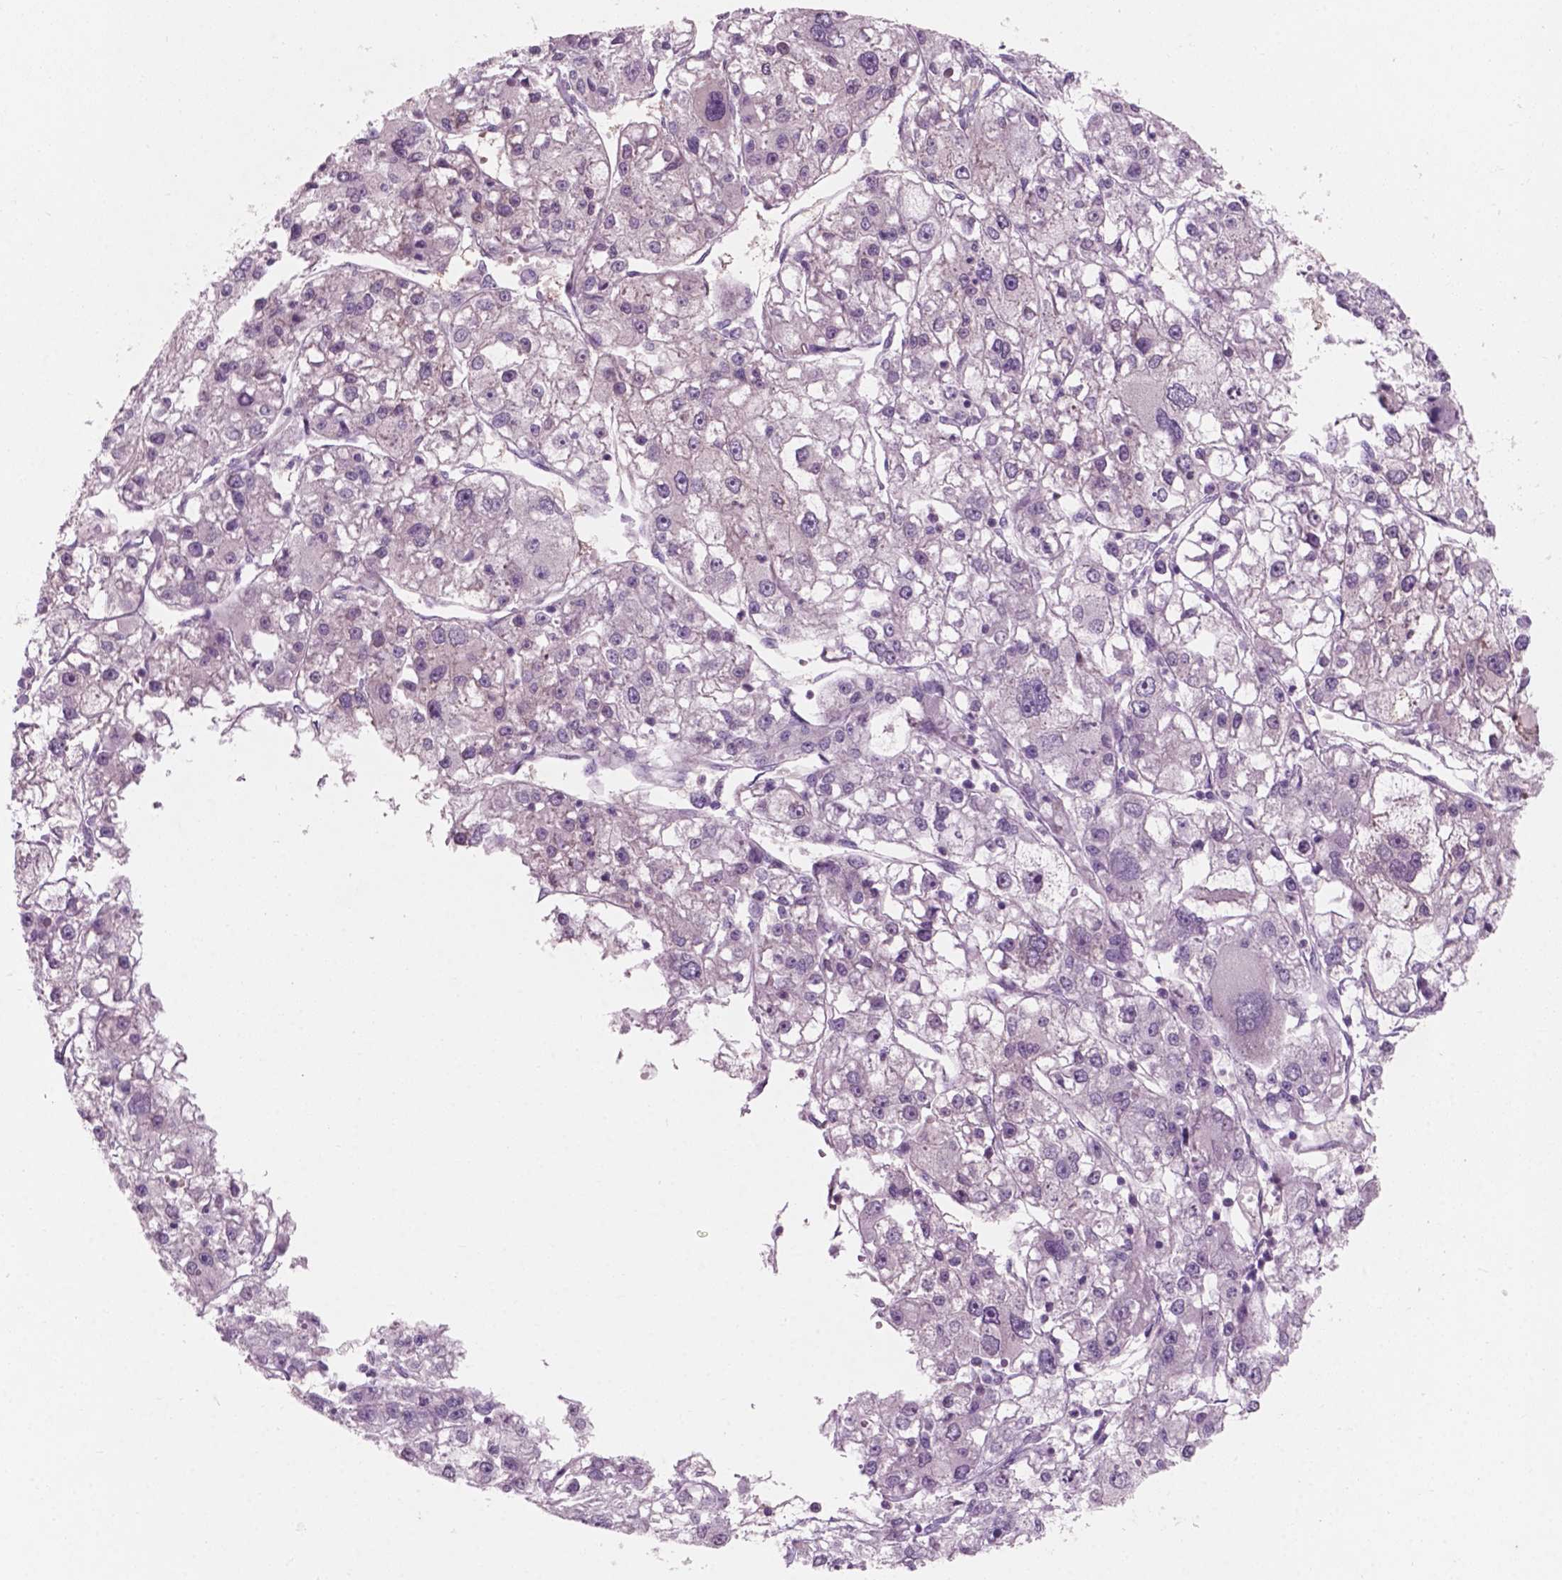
{"staining": {"intensity": "negative", "quantity": "none", "location": "none"}, "tissue": "liver cancer", "cell_type": "Tumor cells", "image_type": "cancer", "snomed": [{"axis": "morphology", "description": "Carcinoma, Hepatocellular, NOS"}, {"axis": "topography", "description": "Liver"}], "caption": "Immunohistochemistry (IHC) image of liver cancer (hepatocellular carcinoma) stained for a protein (brown), which exhibits no staining in tumor cells.", "gene": "AWAT1", "patient": {"sex": "male", "age": 56}}